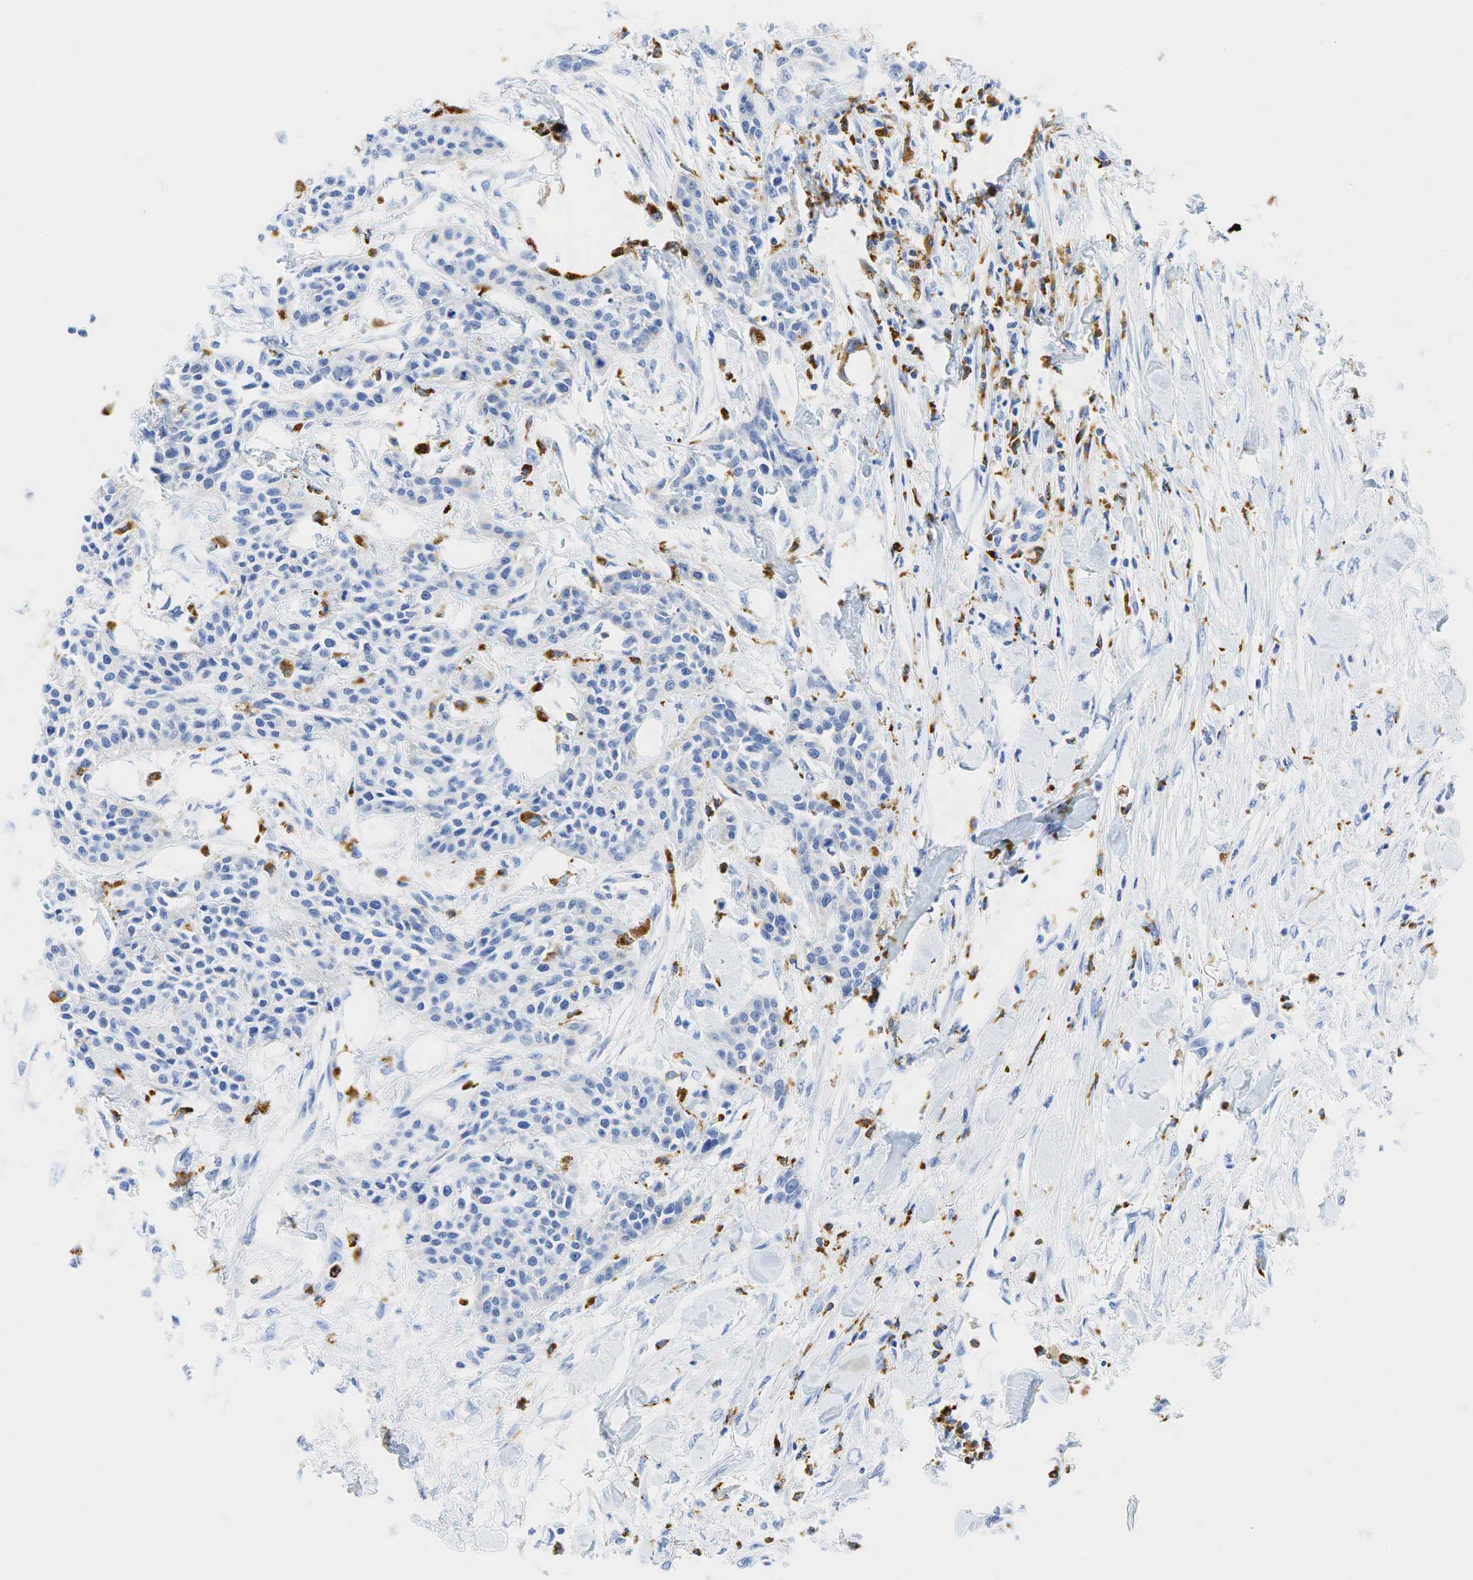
{"staining": {"intensity": "negative", "quantity": "none", "location": "none"}, "tissue": "urothelial cancer", "cell_type": "Tumor cells", "image_type": "cancer", "snomed": [{"axis": "morphology", "description": "Urothelial carcinoma, High grade"}, {"axis": "topography", "description": "Urinary bladder"}], "caption": "High magnification brightfield microscopy of urothelial cancer stained with DAB (brown) and counterstained with hematoxylin (blue): tumor cells show no significant expression.", "gene": "CD68", "patient": {"sex": "male", "age": 56}}